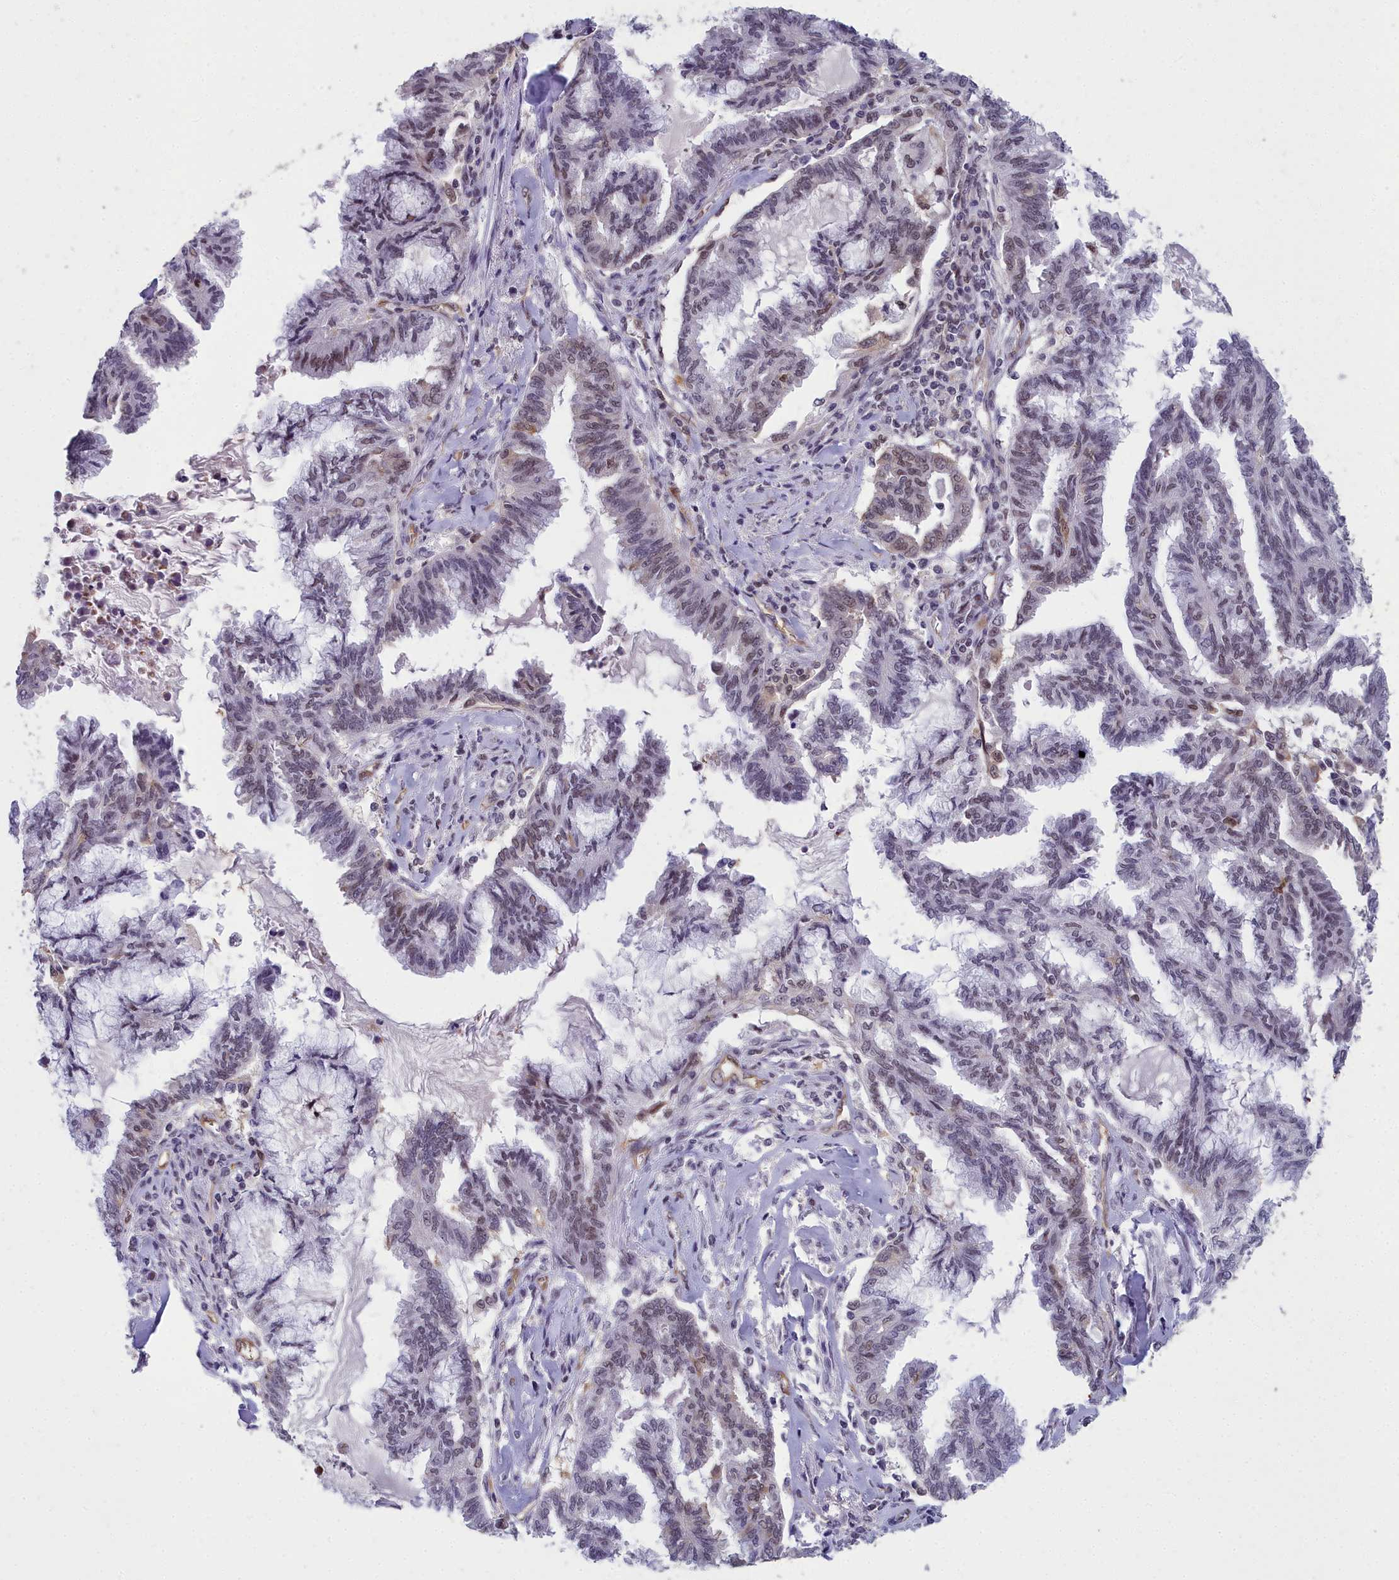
{"staining": {"intensity": "moderate", "quantity": "<25%", "location": "nuclear"}, "tissue": "endometrial cancer", "cell_type": "Tumor cells", "image_type": "cancer", "snomed": [{"axis": "morphology", "description": "Adenocarcinoma, NOS"}, {"axis": "topography", "description": "Endometrium"}], "caption": "DAB immunohistochemical staining of endometrial cancer shows moderate nuclear protein positivity in approximately <25% of tumor cells.", "gene": "CCDC97", "patient": {"sex": "female", "age": 86}}